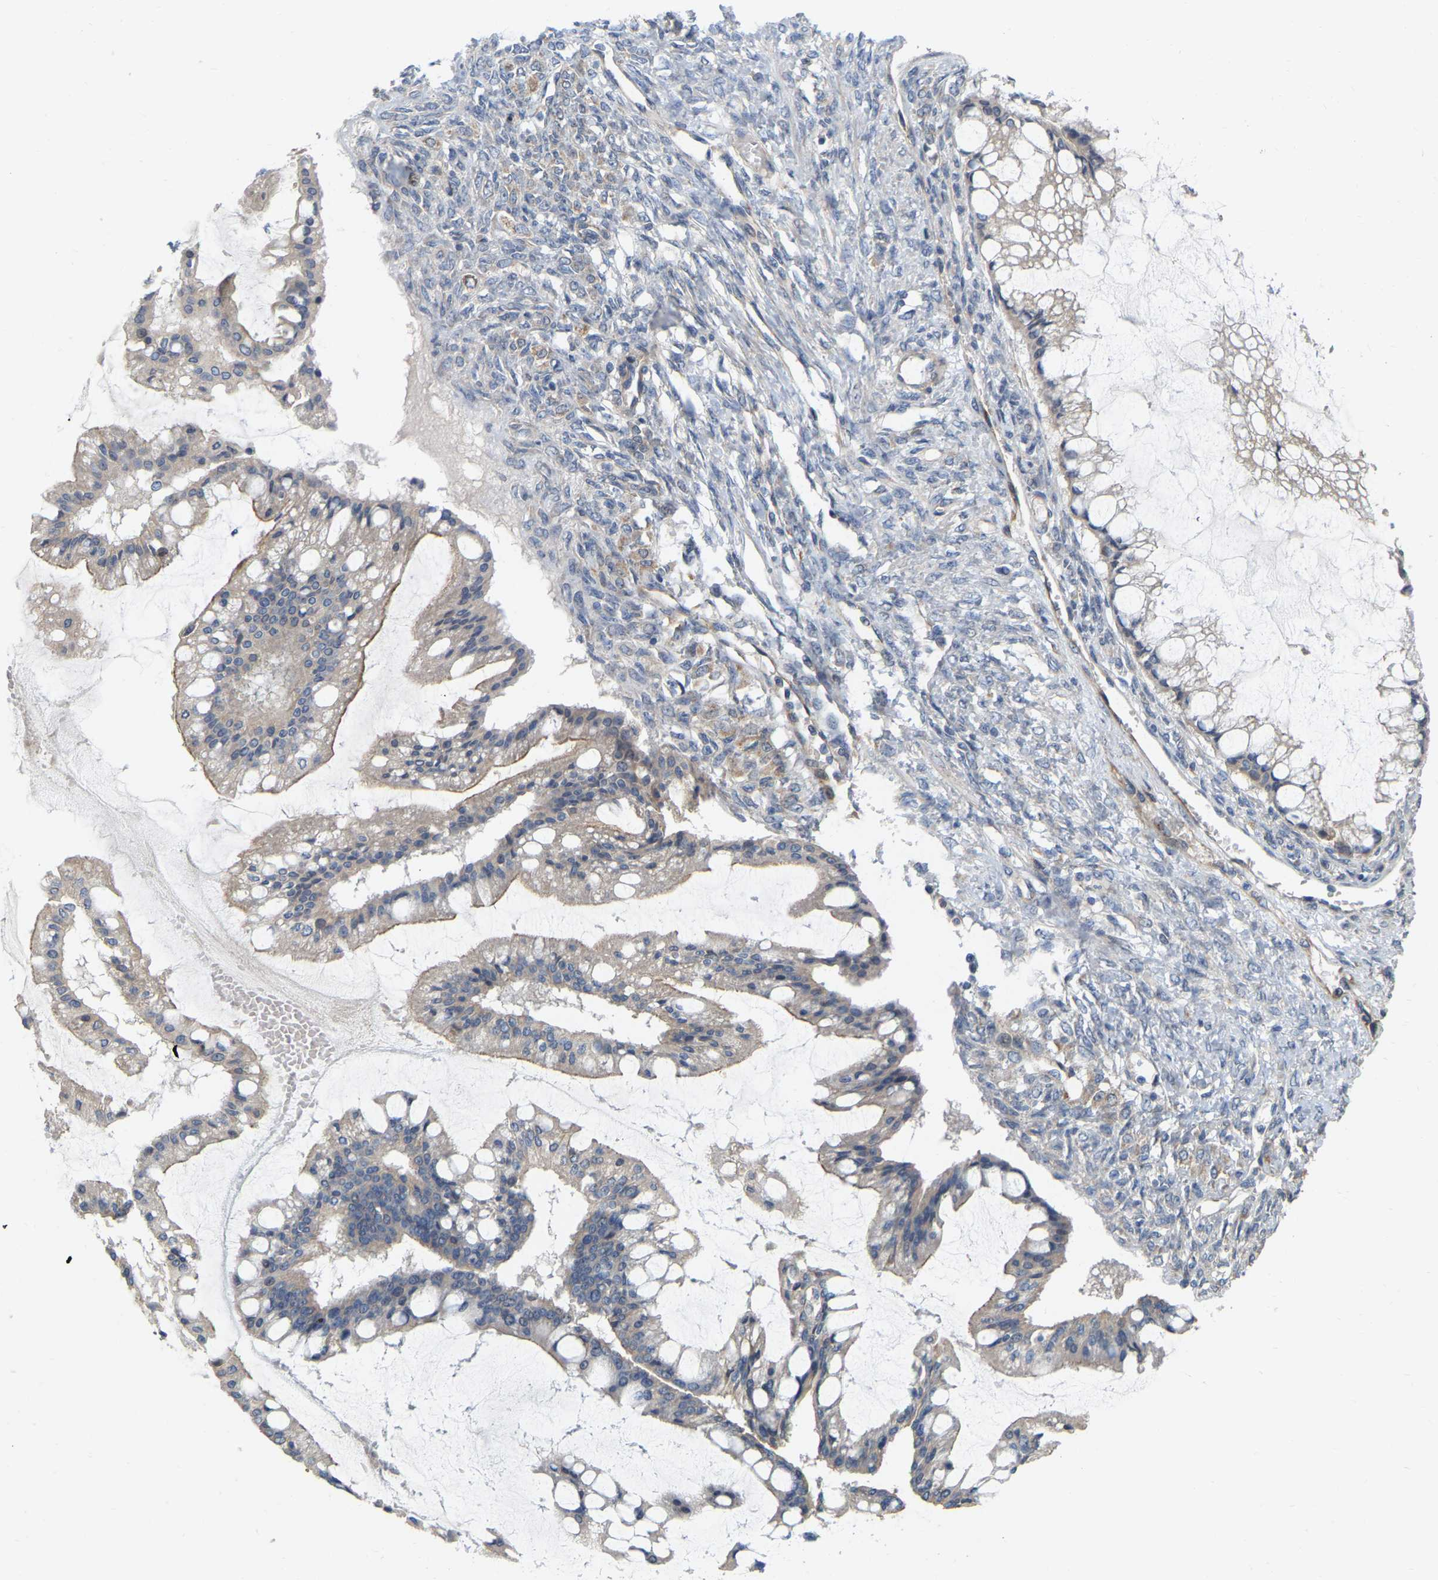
{"staining": {"intensity": "weak", "quantity": "25%-75%", "location": "cytoplasmic/membranous"}, "tissue": "ovarian cancer", "cell_type": "Tumor cells", "image_type": "cancer", "snomed": [{"axis": "morphology", "description": "Cystadenocarcinoma, mucinous, NOS"}, {"axis": "topography", "description": "Ovary"}], "caption": "IHC of human ovarian cancer (mucinous cystadenocarcinoma) shows low levels of weak cytoplasmic/membranous staining in approximately 25%-75% of tumor cells.", "gene": "SSH1", "patient": {"sex": "female", "age": 73}}